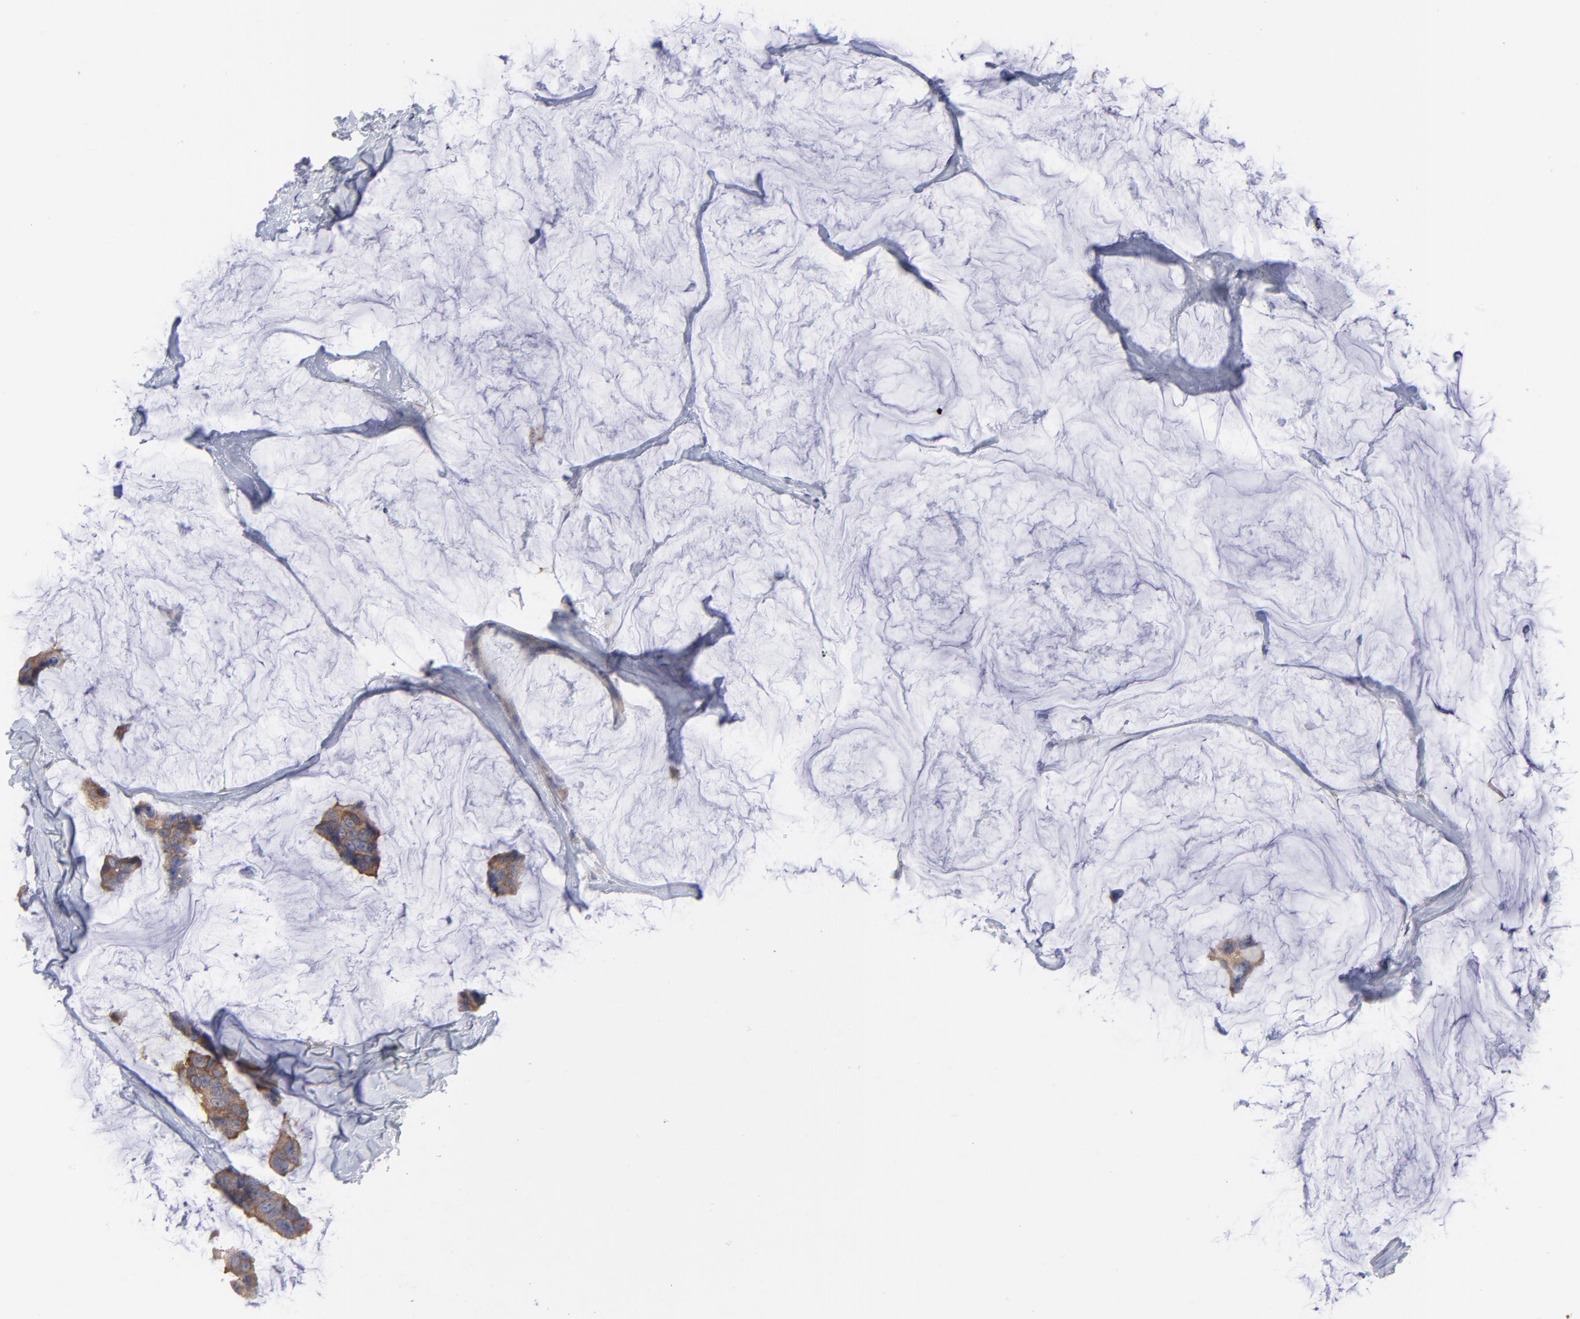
{"staining": {"intensity": "weak", "quantity": ">75%", "location": "cytoplasmic/membranous"}, "tissue": "breast cancer", "cell_type": "Tumor cells", "image_type": "cancer", "snomed": [{"axis": "morphology", "description": "Normal tissue, NOS"}, {"axis": "morphology", "description": "Duct carcinoma"}, {"axis": "topography", "description": "Breast"}], "caption": "The histopathology image exhibits a brown stain indicating the presence of a protein in the cytoplasmic/membranous of tumor cells in breast cancer. (Stains: DAB (3,3'-diaminobenzidine) in brown, nuclei in blue, Microscopy: brightfield microscopy at high magnification).", "gene": "NFKBIA", "patient": {"sex": "female", "age": 50}}